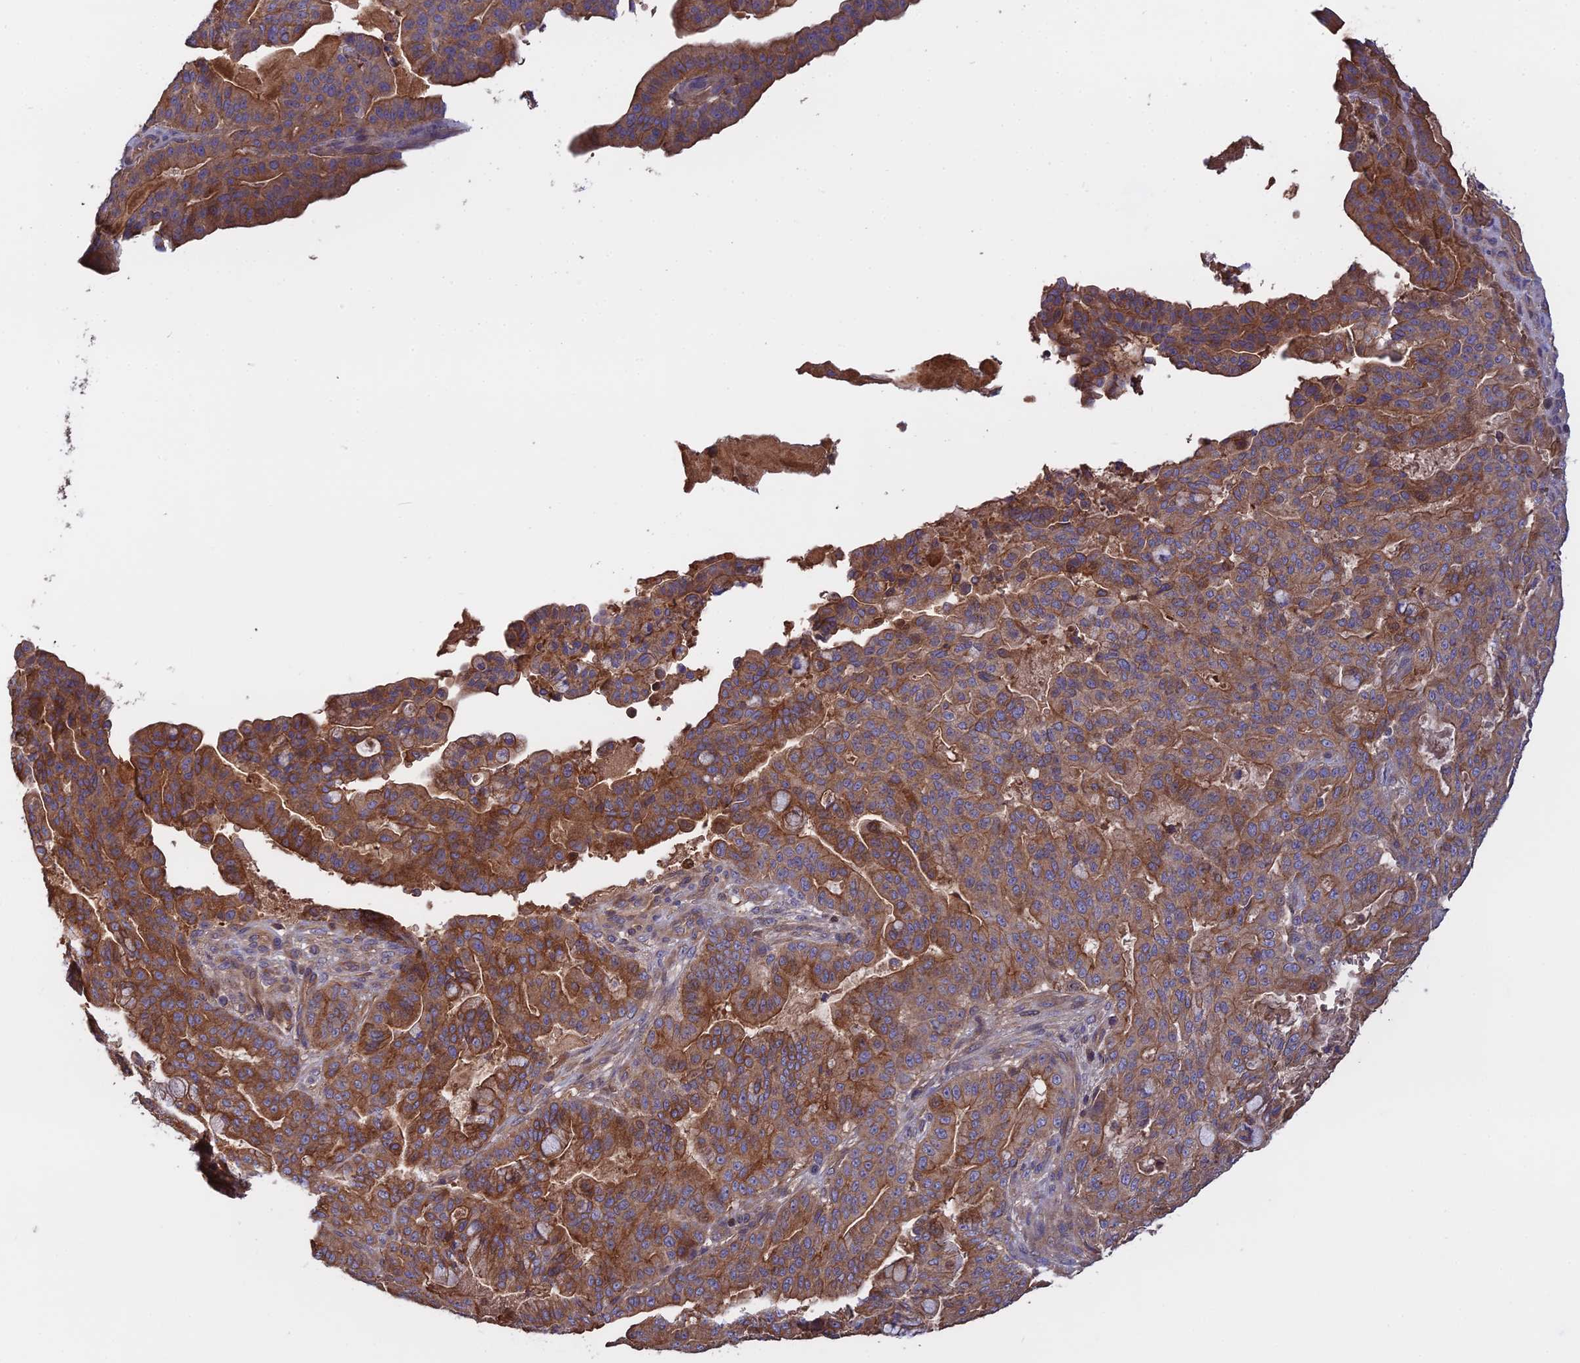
{"staining": {"intensity": "strong", "quantity": ">75%", "location": "cytoplasmic/membranous"}, "tissue": "pancreatic cancer", "cell_type": "Tumor cells", "image_type": "cancer", "snomed": [{"axis": "morphology", "description": "Adenocarcinoma, NOS"}, {"axis": "topography", "description": "Pancreas"}], "caption": "An image showing strong cytoplasmic/membranous staining in about >75% of tumor cells in pancreatic cancer (adenocarcinoma), as visualized by brown immunohistochemical staining.", "gene": "GALR2", "patient": {"sex": "male", "age": 63}}